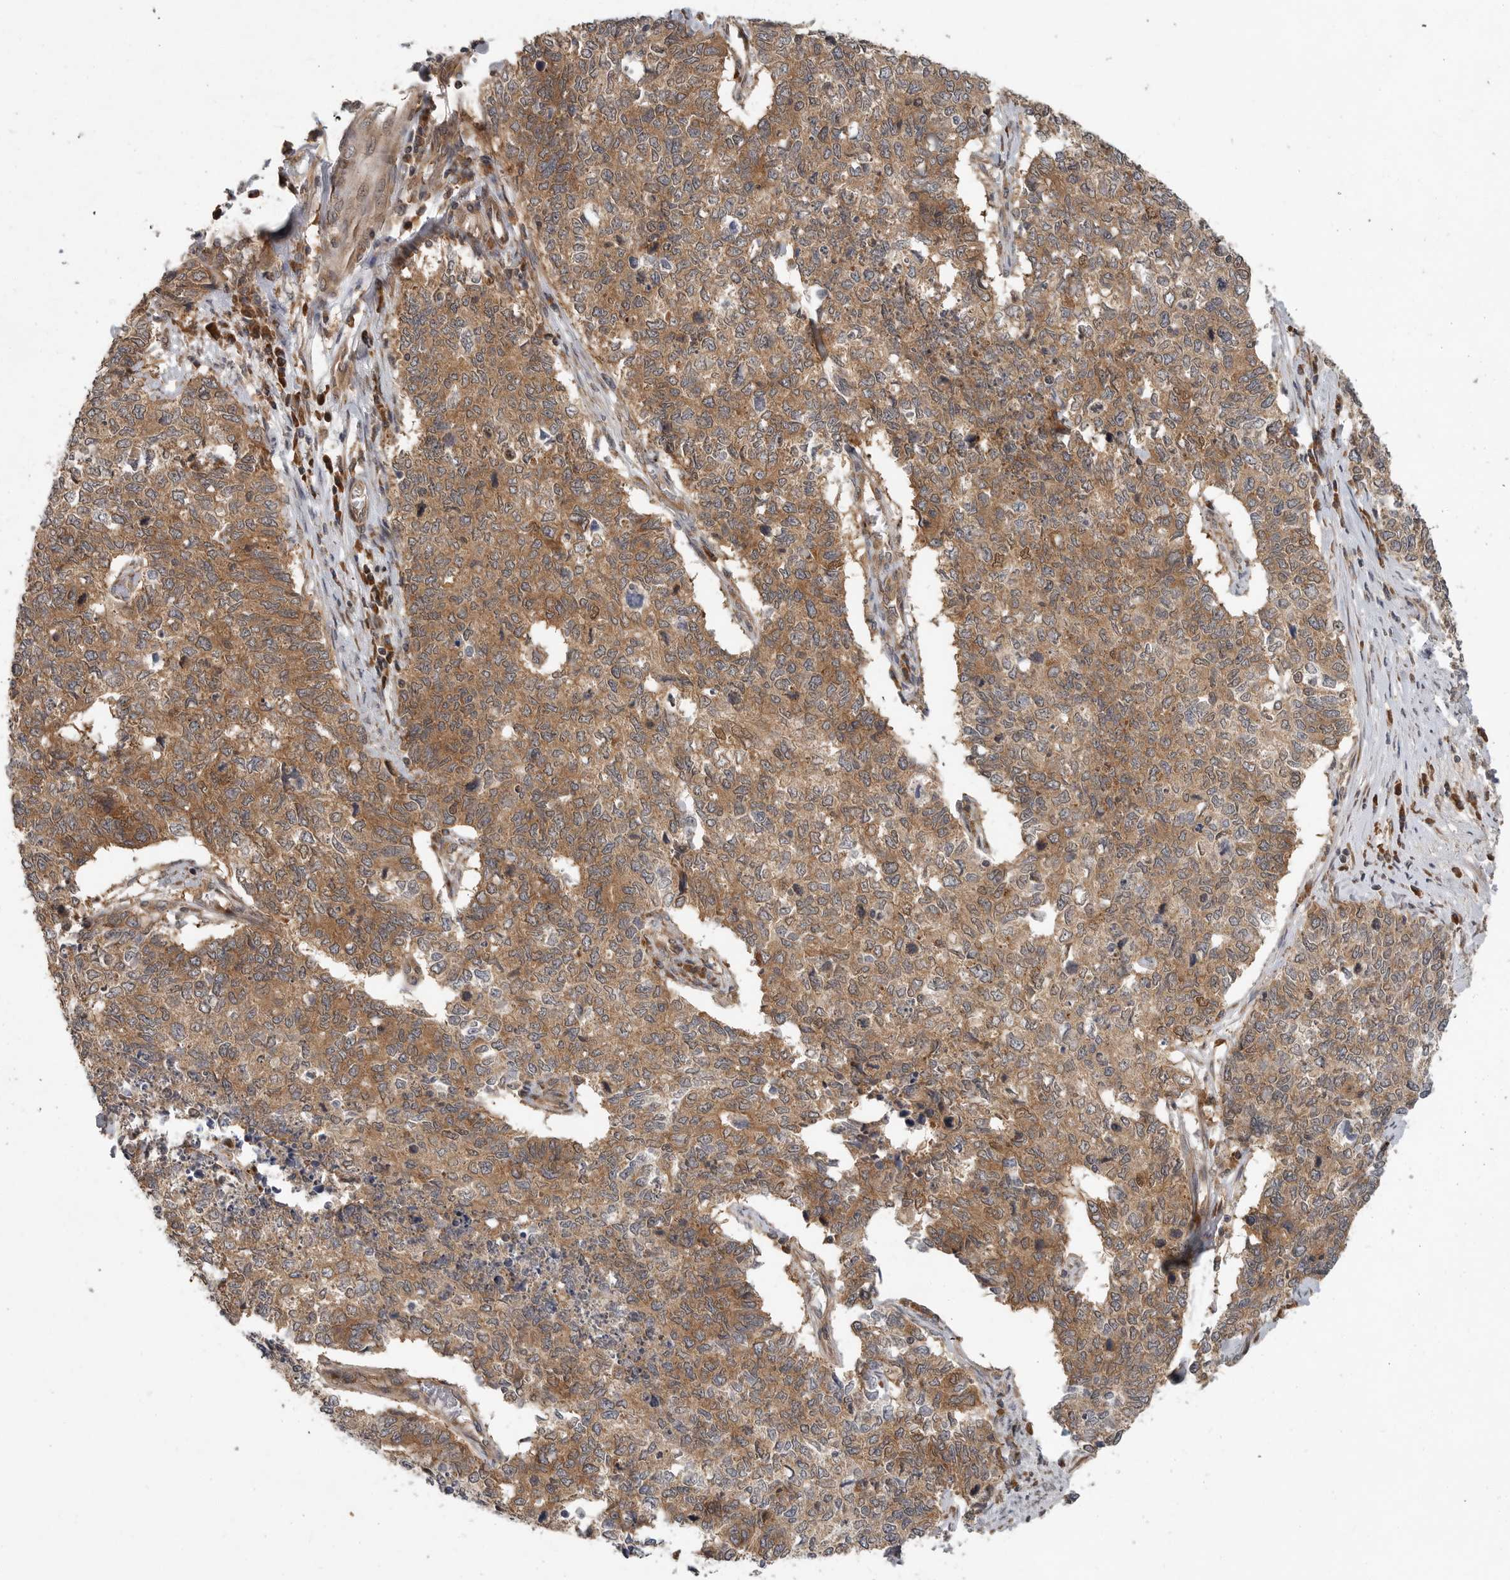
{"staining": {"intensity": "moderate", "quantity": ">75%", "location": "cytoplasmic/membranous"}, "tissue": "cervical cancer", "cell_type": "Tumor cells", "image_type": "cancer", "snomed": [{"axis": "morphology", "description": "Squamous cell carcinoma, NOS"}, {"axis": "topography", "description": "Cervix"}], "caption": "DAB immunohistochemical staining of cervical squamous cell carcinoma demonstrates moderate cytoplasmic/membranous protein staining in about >75% of tumor cells. (Stains: DAB in brown, nuclei in blue, Microscopy: brightfield microscopy at high magnification).", "gene": "OSBPL9", "patient": {"sex": "female", "age": 63}}